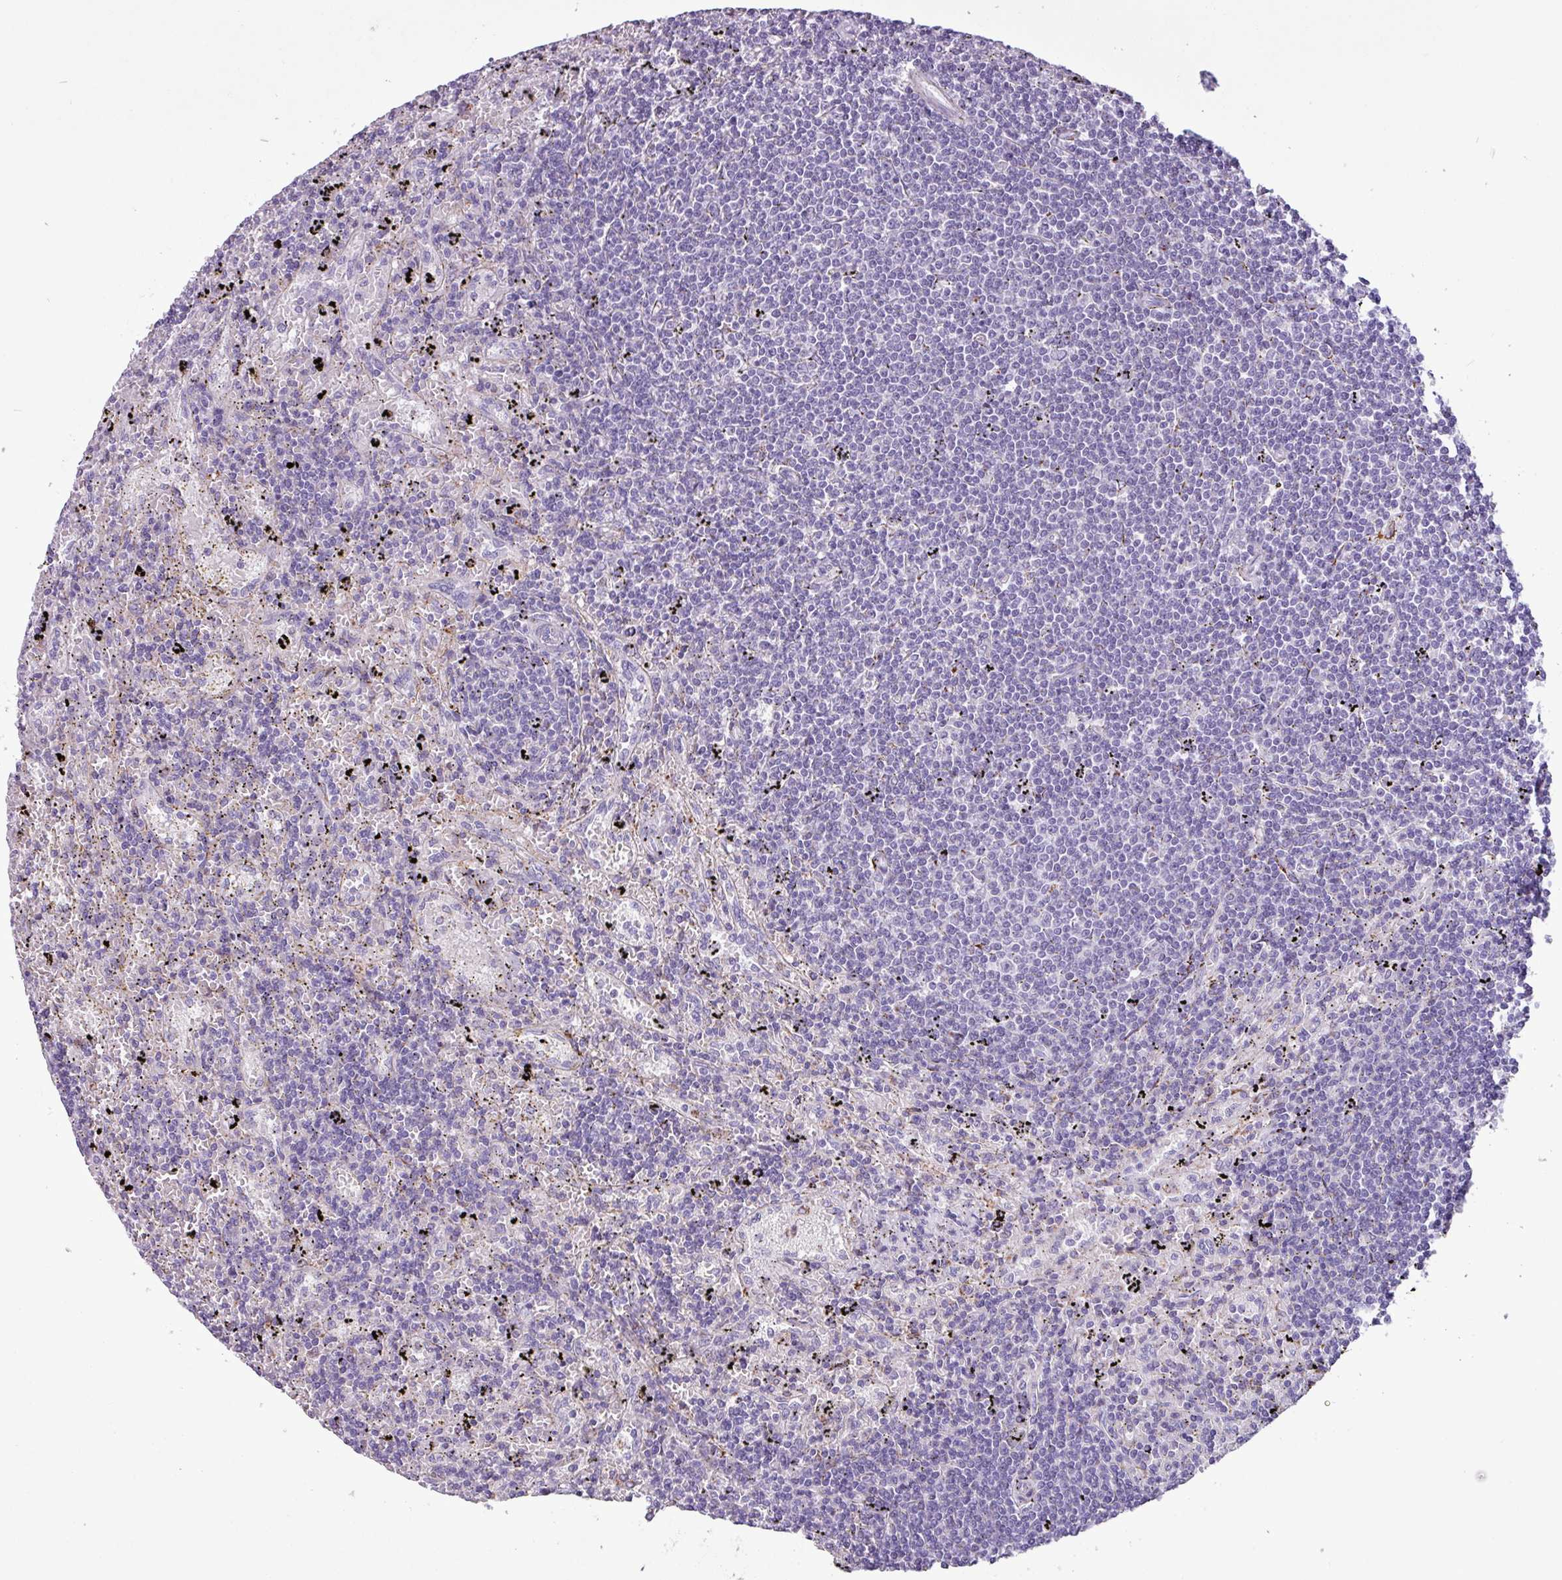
{"staining": {"intensity": "negative", "quantity": "none", "location": "none"}, "tissue": "lymphoma", "cell_type": "Tumor cells", "image_type": "cancer", "snomed": [{"axis": "morphology", "description": "Malignant lymphoma, non-Hodgkin's type, Low grade"}, {"axis": "topography", "description": "Spleen"}], "caption": "The image displays no staining of tumor cells in lymphoma.", "gene": "ZNF667", "patient": {"sex": "male", "age": 76}}